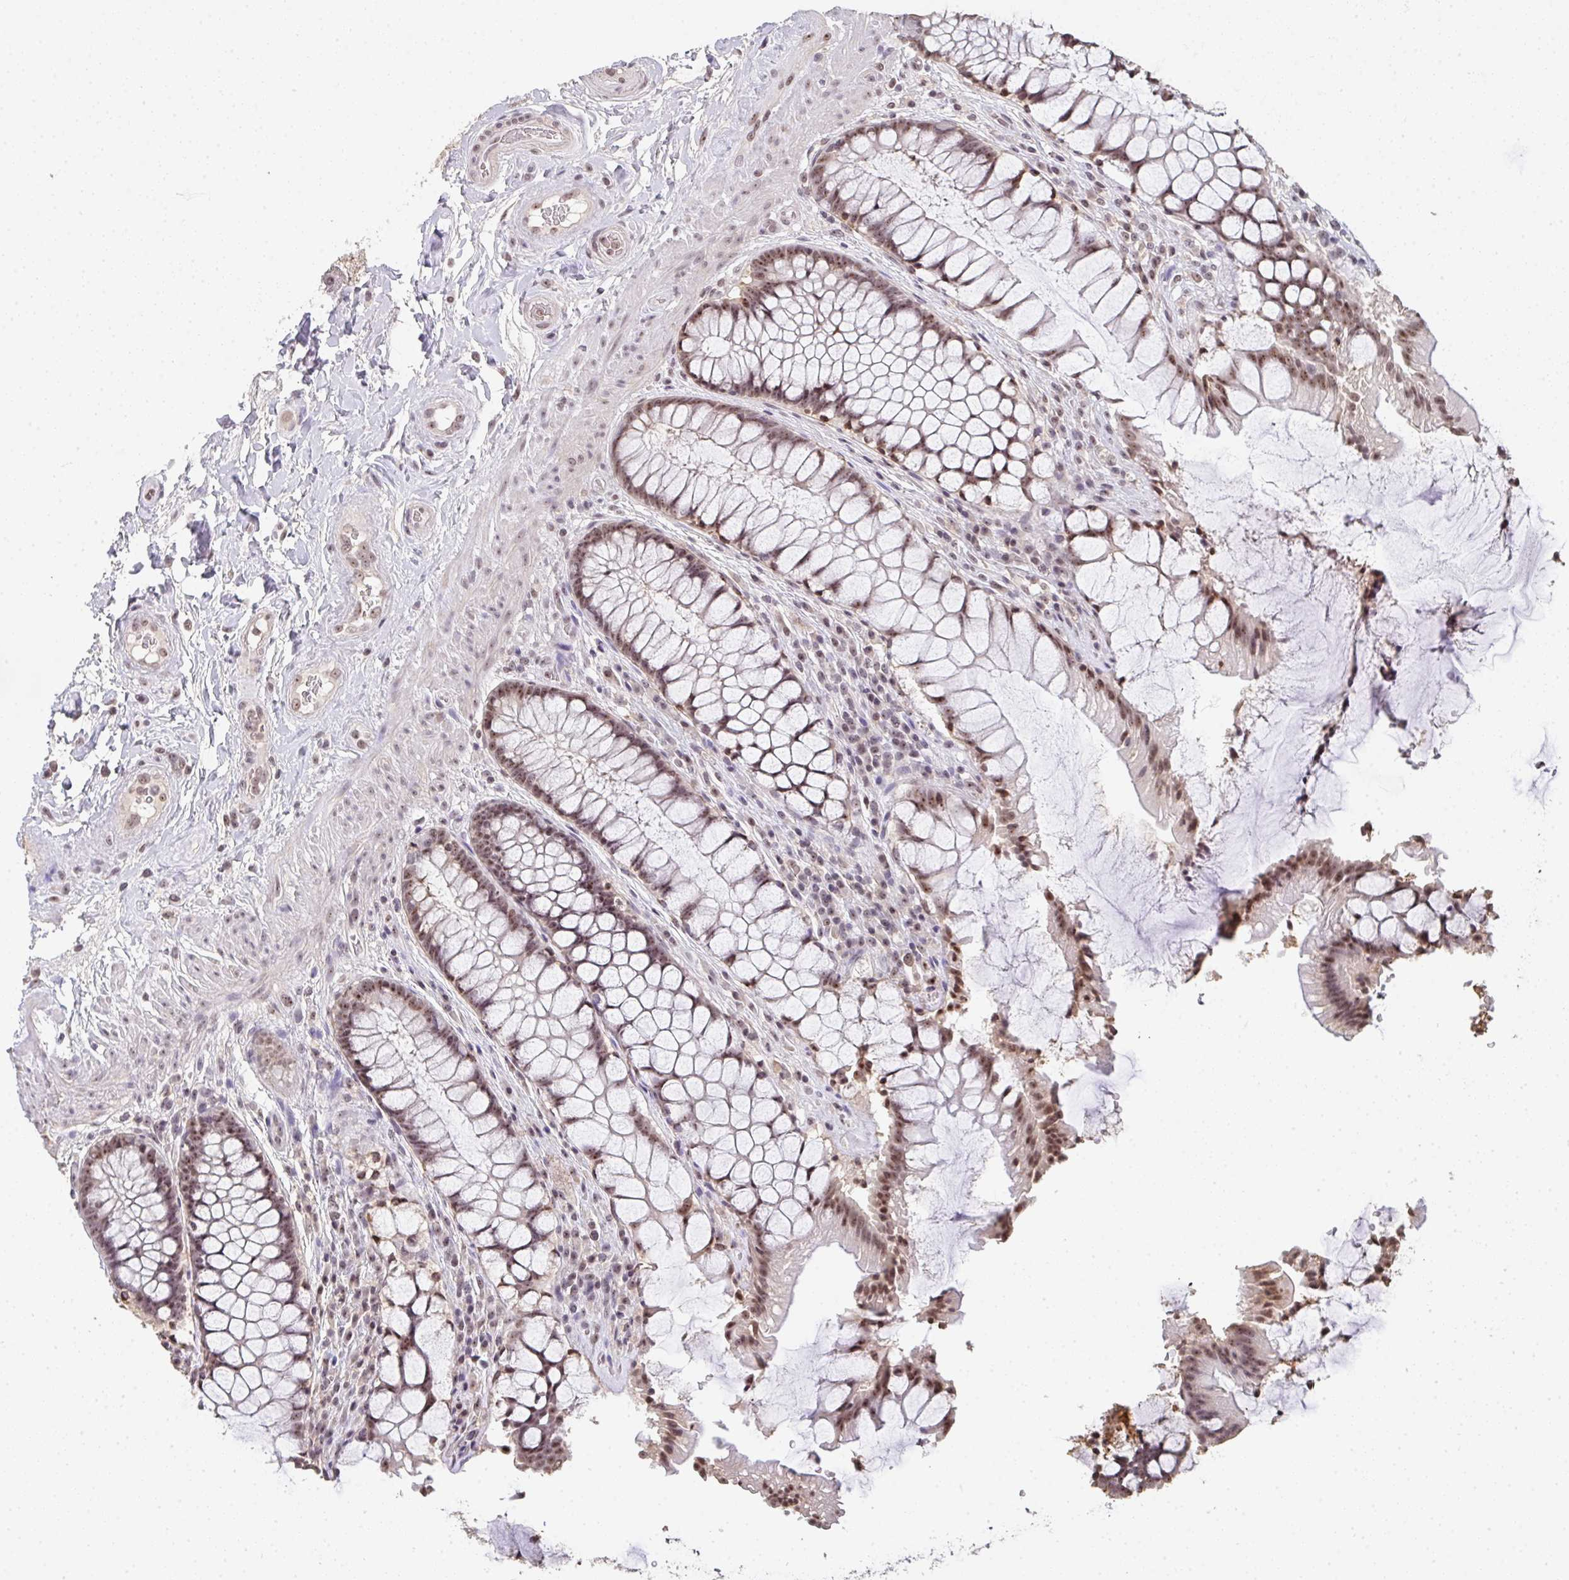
{"staining": {"intensity": "moderate", "quantity": ">75%", "location": "nuclear"}, "tissue": "rectum", "cell_type": "Glandular cells", "image_type": "normal", "snomed": [{"axis": "morphology", "description": "Normal tissue, NOS"}, {"axis": "topography", "description": "Rectum"}], "caption": "Immunohistochemical staining of unremarkable rectum reveals medium levels of moderate nuclear staining in approximately >75% of glandular cells.", "gene": "DKC1", "patient": {"sex": "female", "age": 58}}